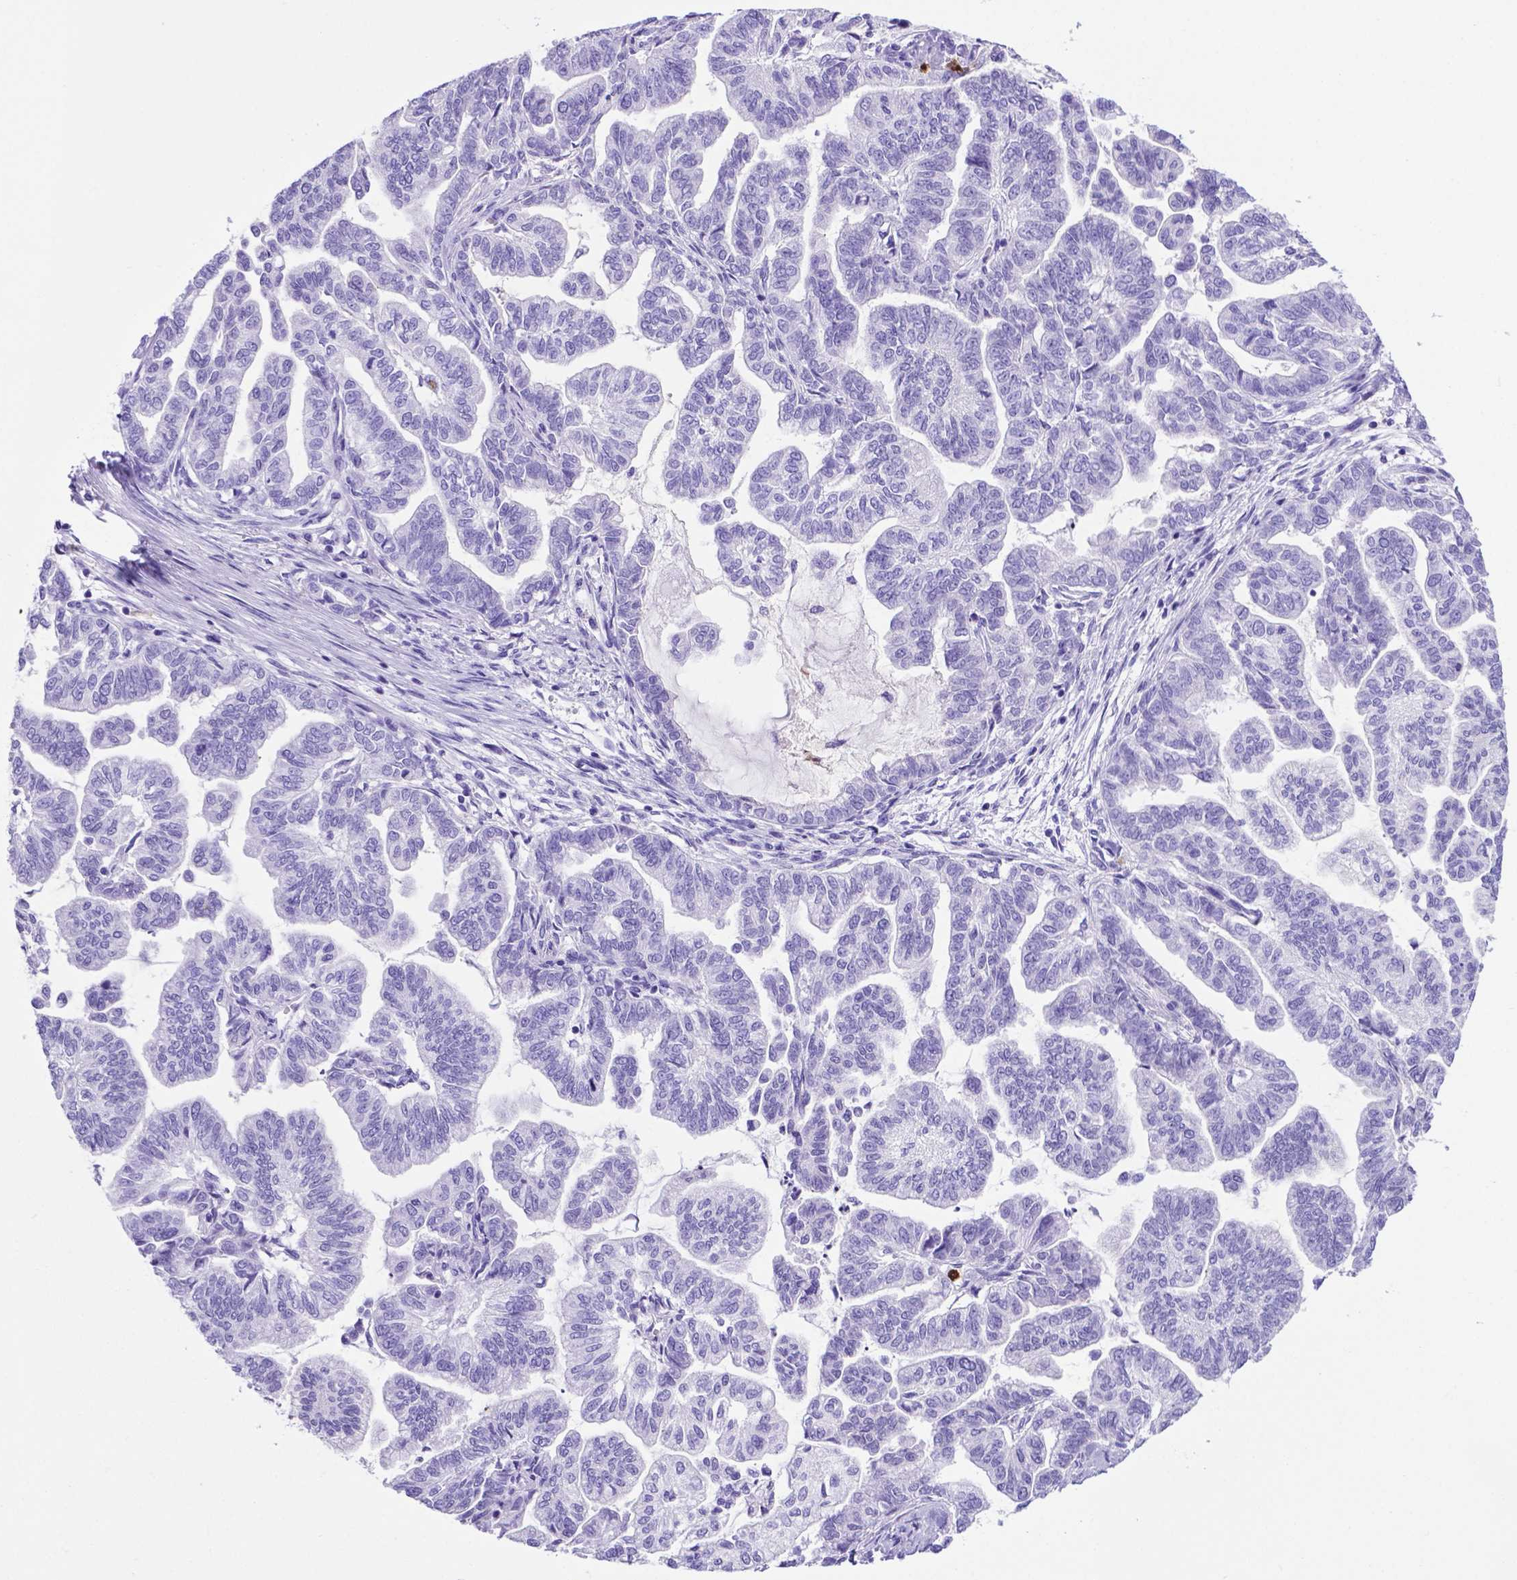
{"staining": {"intensity": "negative", "quantity": "none", "location": "none"}, "tissue": "stomach cancer", "cell_type": "Tumor cells", "image_type": "cancer", "snomed": [{"axis": "morphology", "description": "Adenocarcinoma, NOS"}, {"axis": "topography", "description": "Stomach"}], "caption": "A high-resolution photomicrograph shows IHC staining of adenocarcinoma (stomach), which displays no significant positivity in tumor cells.", "gene": "LZTR1", "patient": {"sex": "male", "age": 83}}